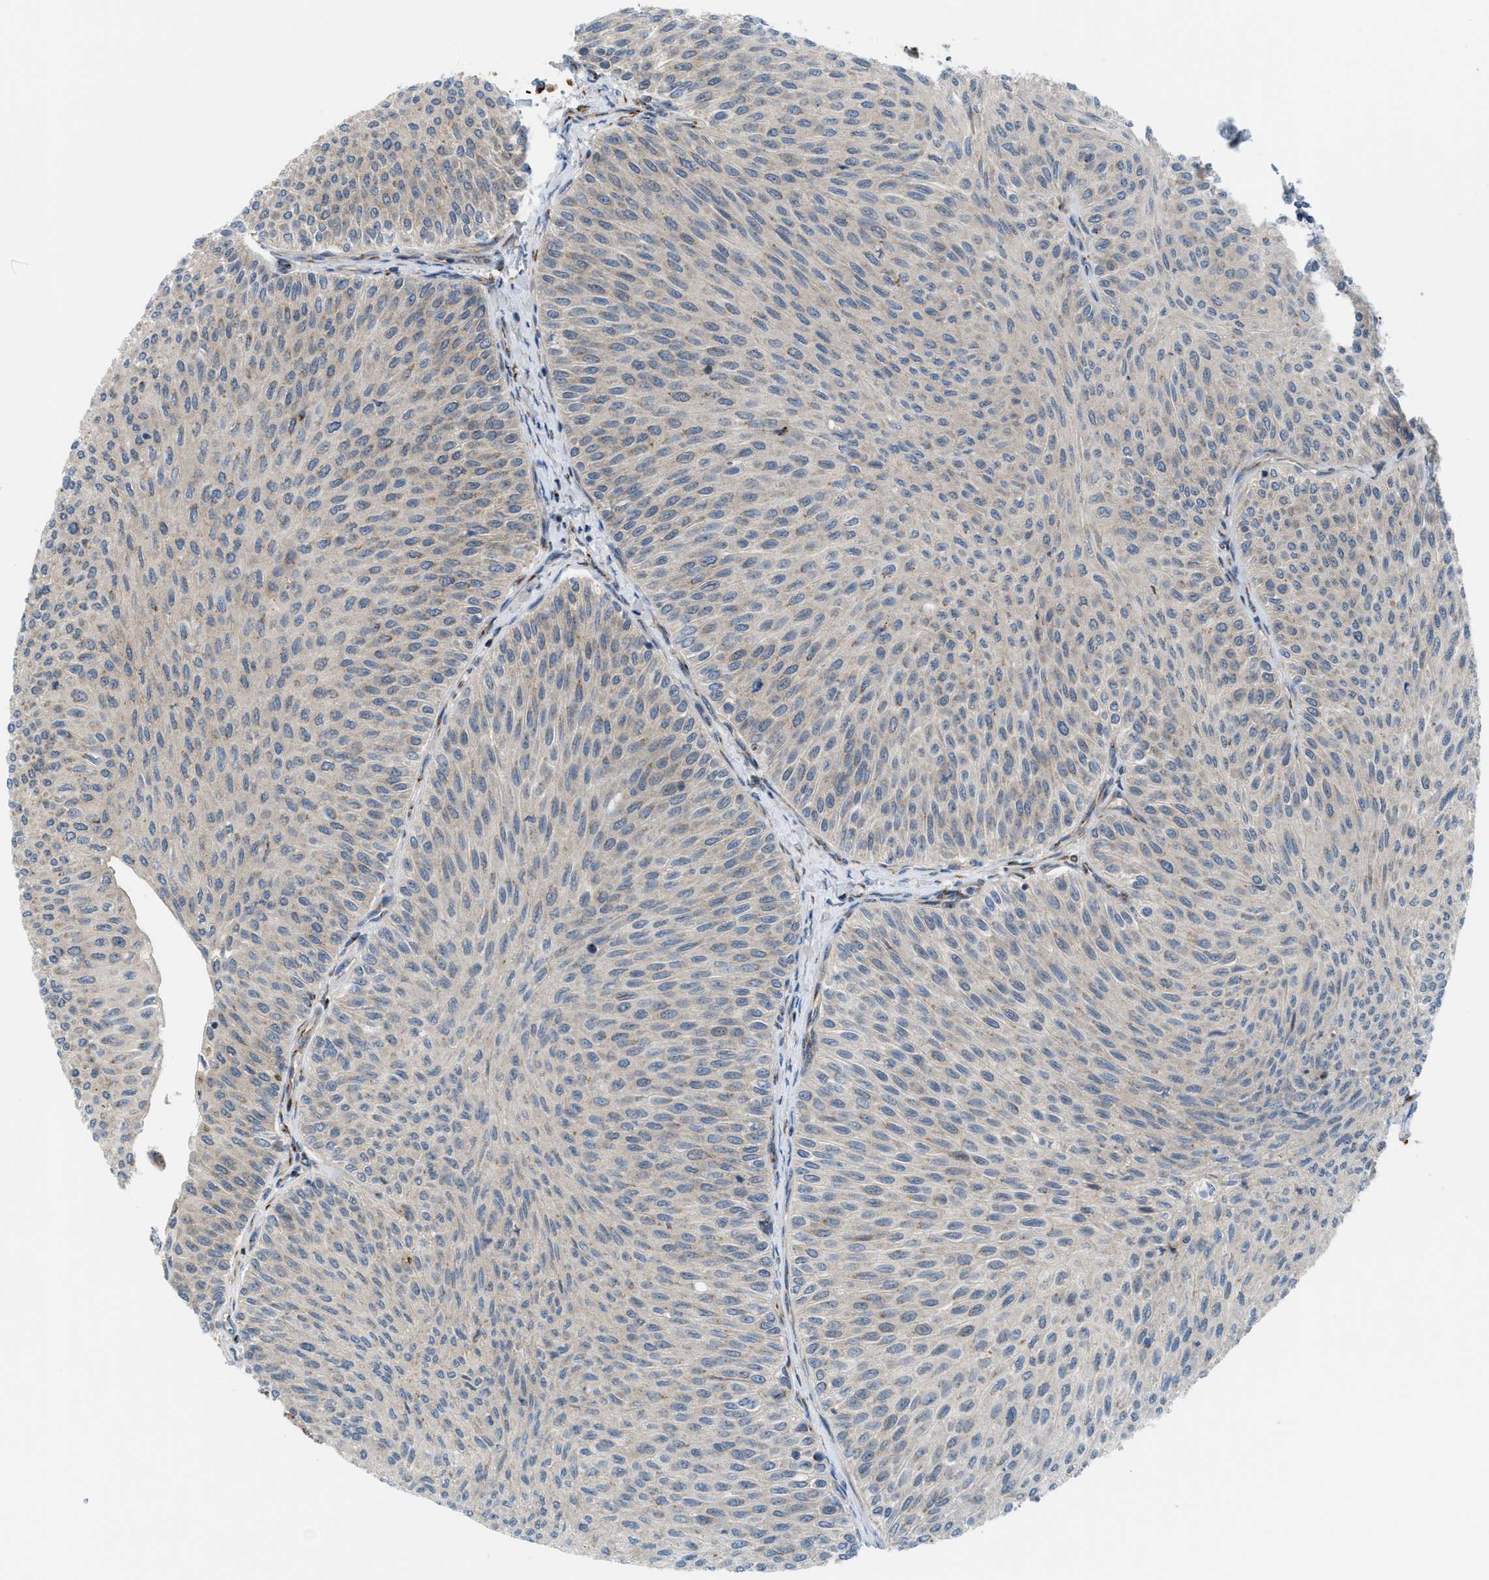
{"staining": {"intensity": "negative", "quantity": "none", "location": "none"}, "tissue": "urothelial cancer", "cell_type": "Tumor cells", "image_type": "cancer", "snomed": [{"axis": "morphology", "description": "Urothelial carcinoma, Low grade"}, {"axis": "topography", "description": "Urinary bladder"}], "caption": "Tumor cells show no significant expression in urothelial carcinoma (low-grade).", "gene": "SLC38A10", "patient": {"sex": "male", "age": 78}}